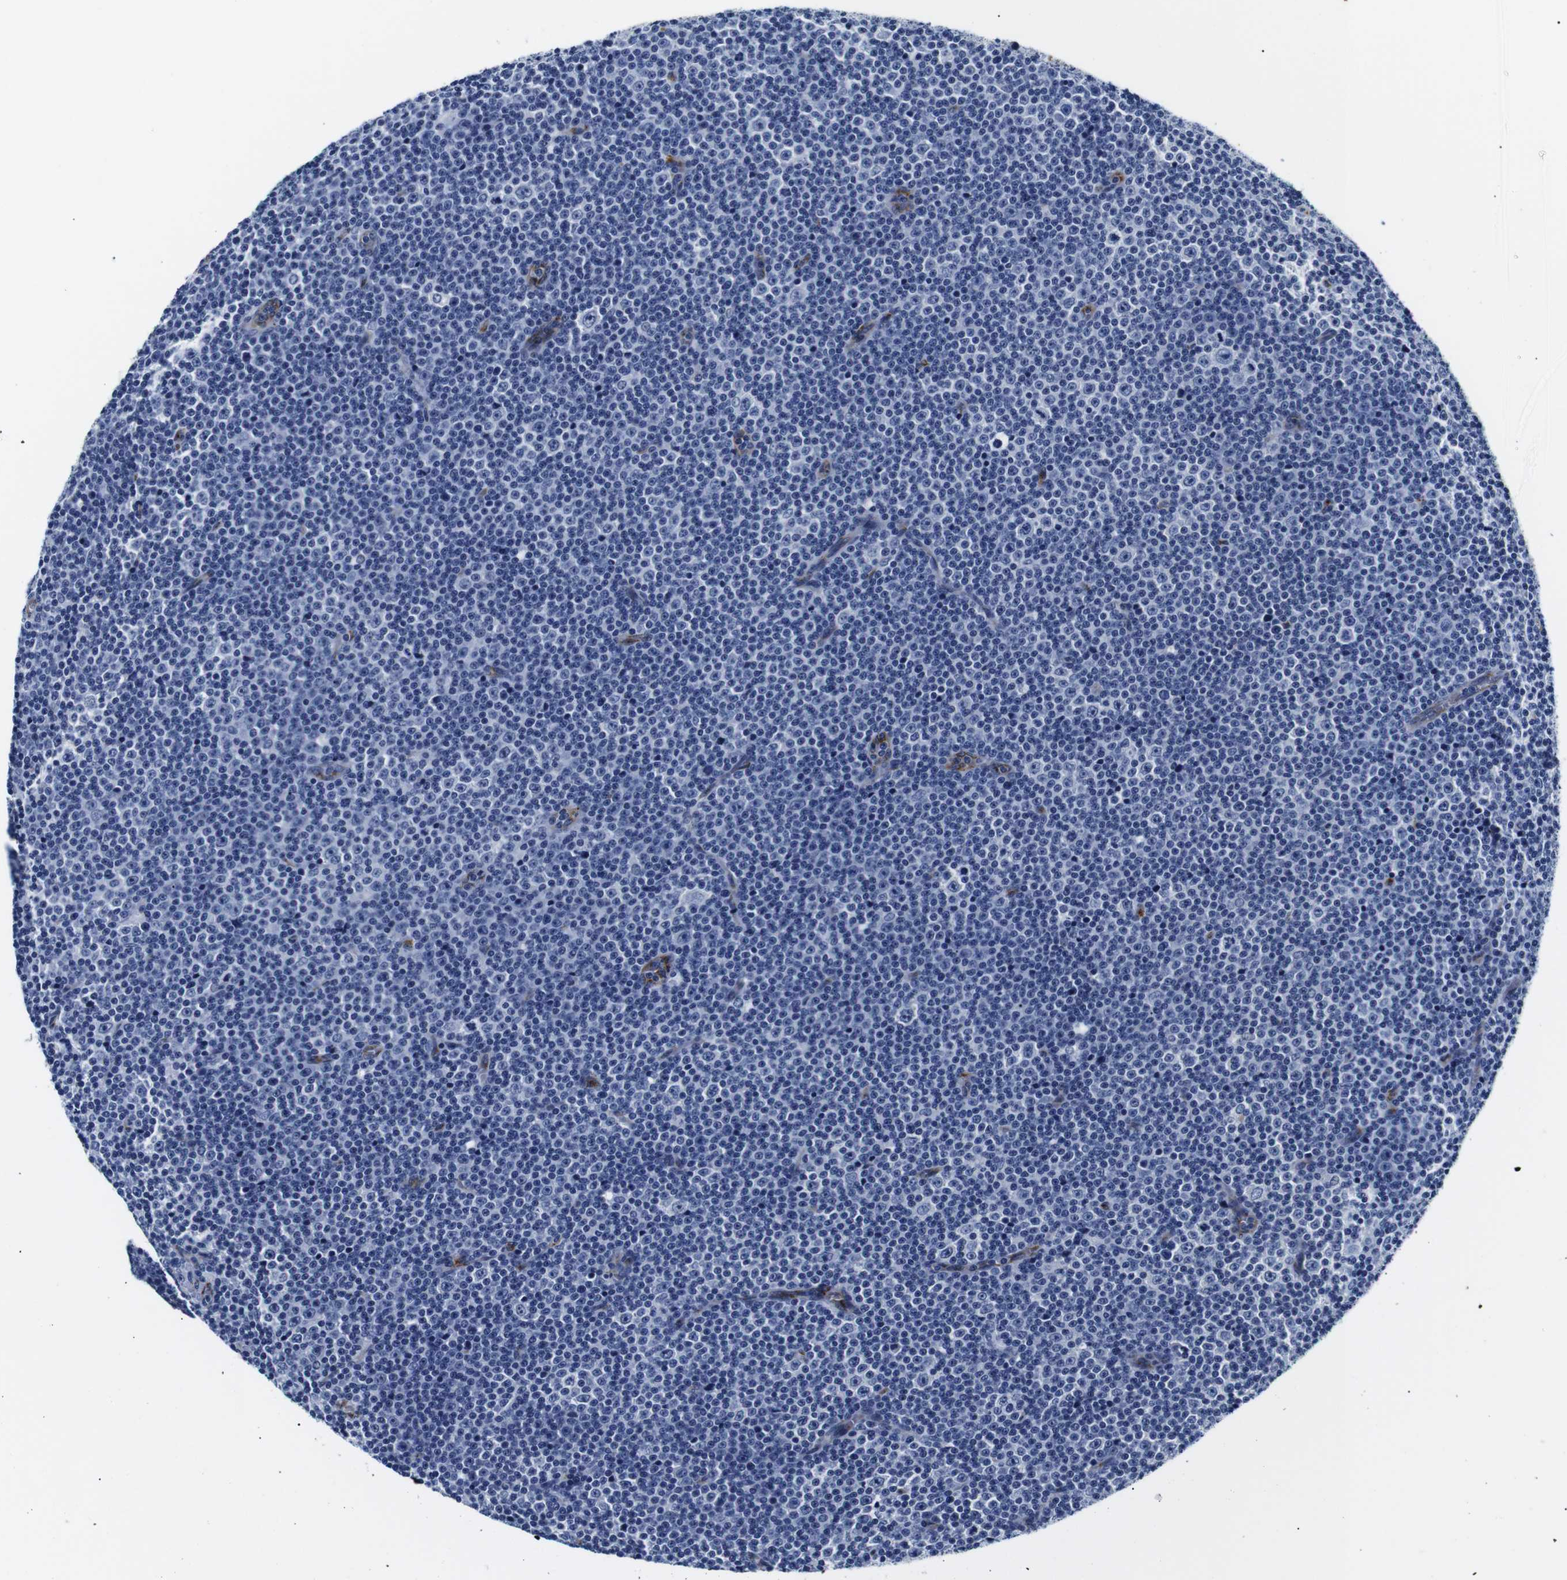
{"staining": {"intensity": "negative", "quantity": "none", "location": "none"}, "tissue": "lymphoma", "cell_type": "Tumor cells", "image_type": "cancer", "snomed": [{"axis": "morphology", "description": "Malignant lymphoma, non-Hodgkin's type, Low grade"}, {"axis": "topography", "description": "Lymph node"}], "caption": "Lymphoma was stained to show a protein in brown. There is no significant staining in tumor cells.", "gene": "MUC4", "patient": {"sex": "female", "age": 67}}